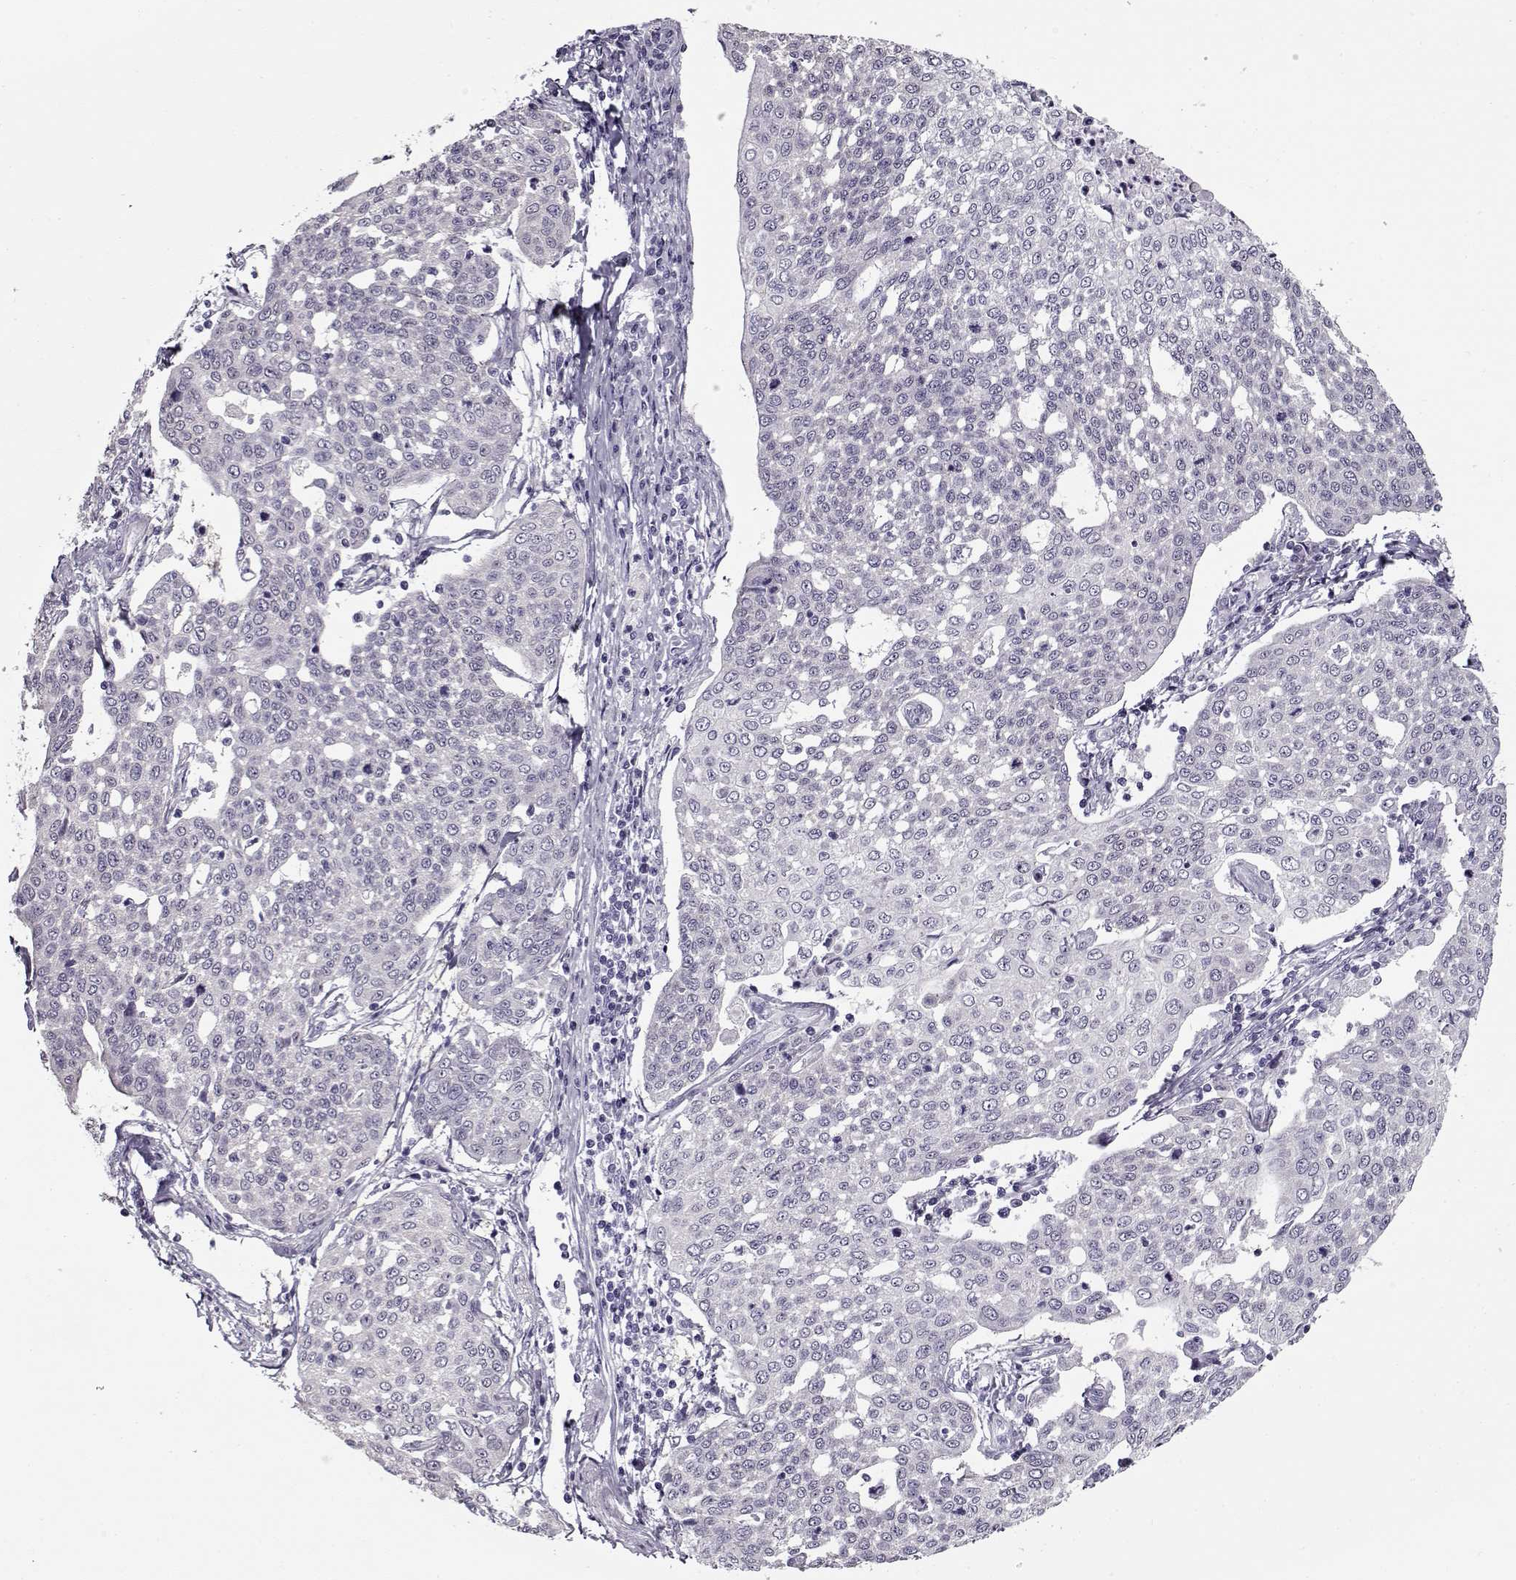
{"staining": {"intensity": "negative", "quantity": "none", "location": "none"}, "tissue": "cervical cancer", "cell_type": "Tumor cells", "image_type": "cancer", "snomed": [{"axis": "morphology", "description": "Squamous cell carcinoma, NOS"}, {"axis": "topography", "description": "Cervix"}], "caption": "IHC histopathology image of neoplastic tissue: squamous cell carcinoma (cervical) stained with DAB (3,3'-diaminobenzidine) exhibits no significant protein expression in tumor cells.", "gene": "GAGE2A", "patient": {"sex": "female", "age": 34}}